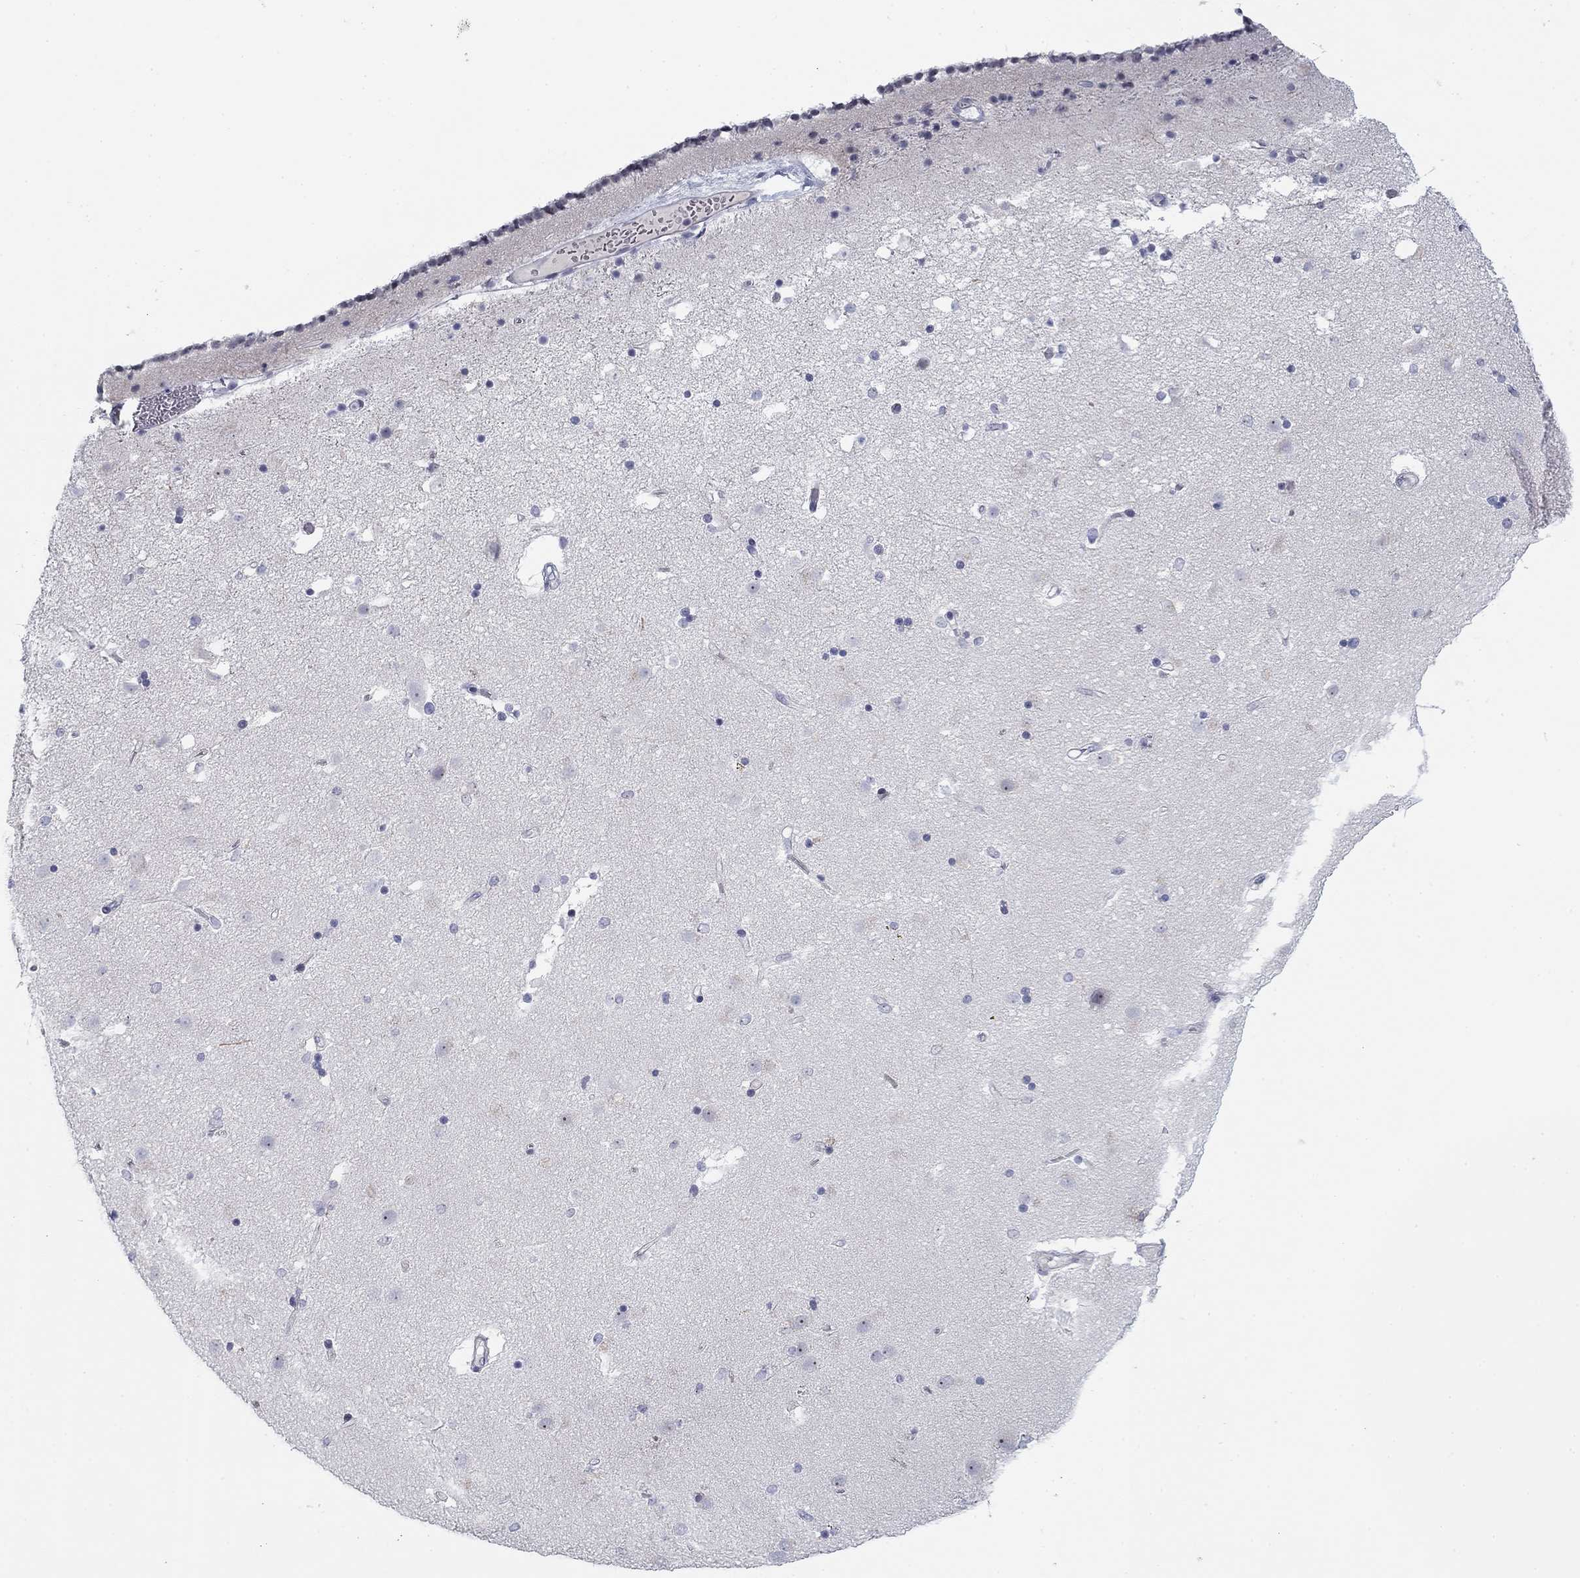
{"staining": {"intensity": "negative", "quantity": "none", "location": "none"}, "tissue": "caudate", "cell_type": "Glial cells", "image_type": "normal", "snomed": [{"axis": "morphology", "description": "Normal tissue, NOS"}, {"axis": "topography", "description": "Lateral ventricle wall"}], "caption": "IHC photomicrograph of benign caudate: caudate stained with DAB reveals no significant protein staining in glial cells. (Immunohistochemistry, brightfield microscopy, high magnification).", "gene": "PRPH", "patient": {"sex": "female", "age": 71}}